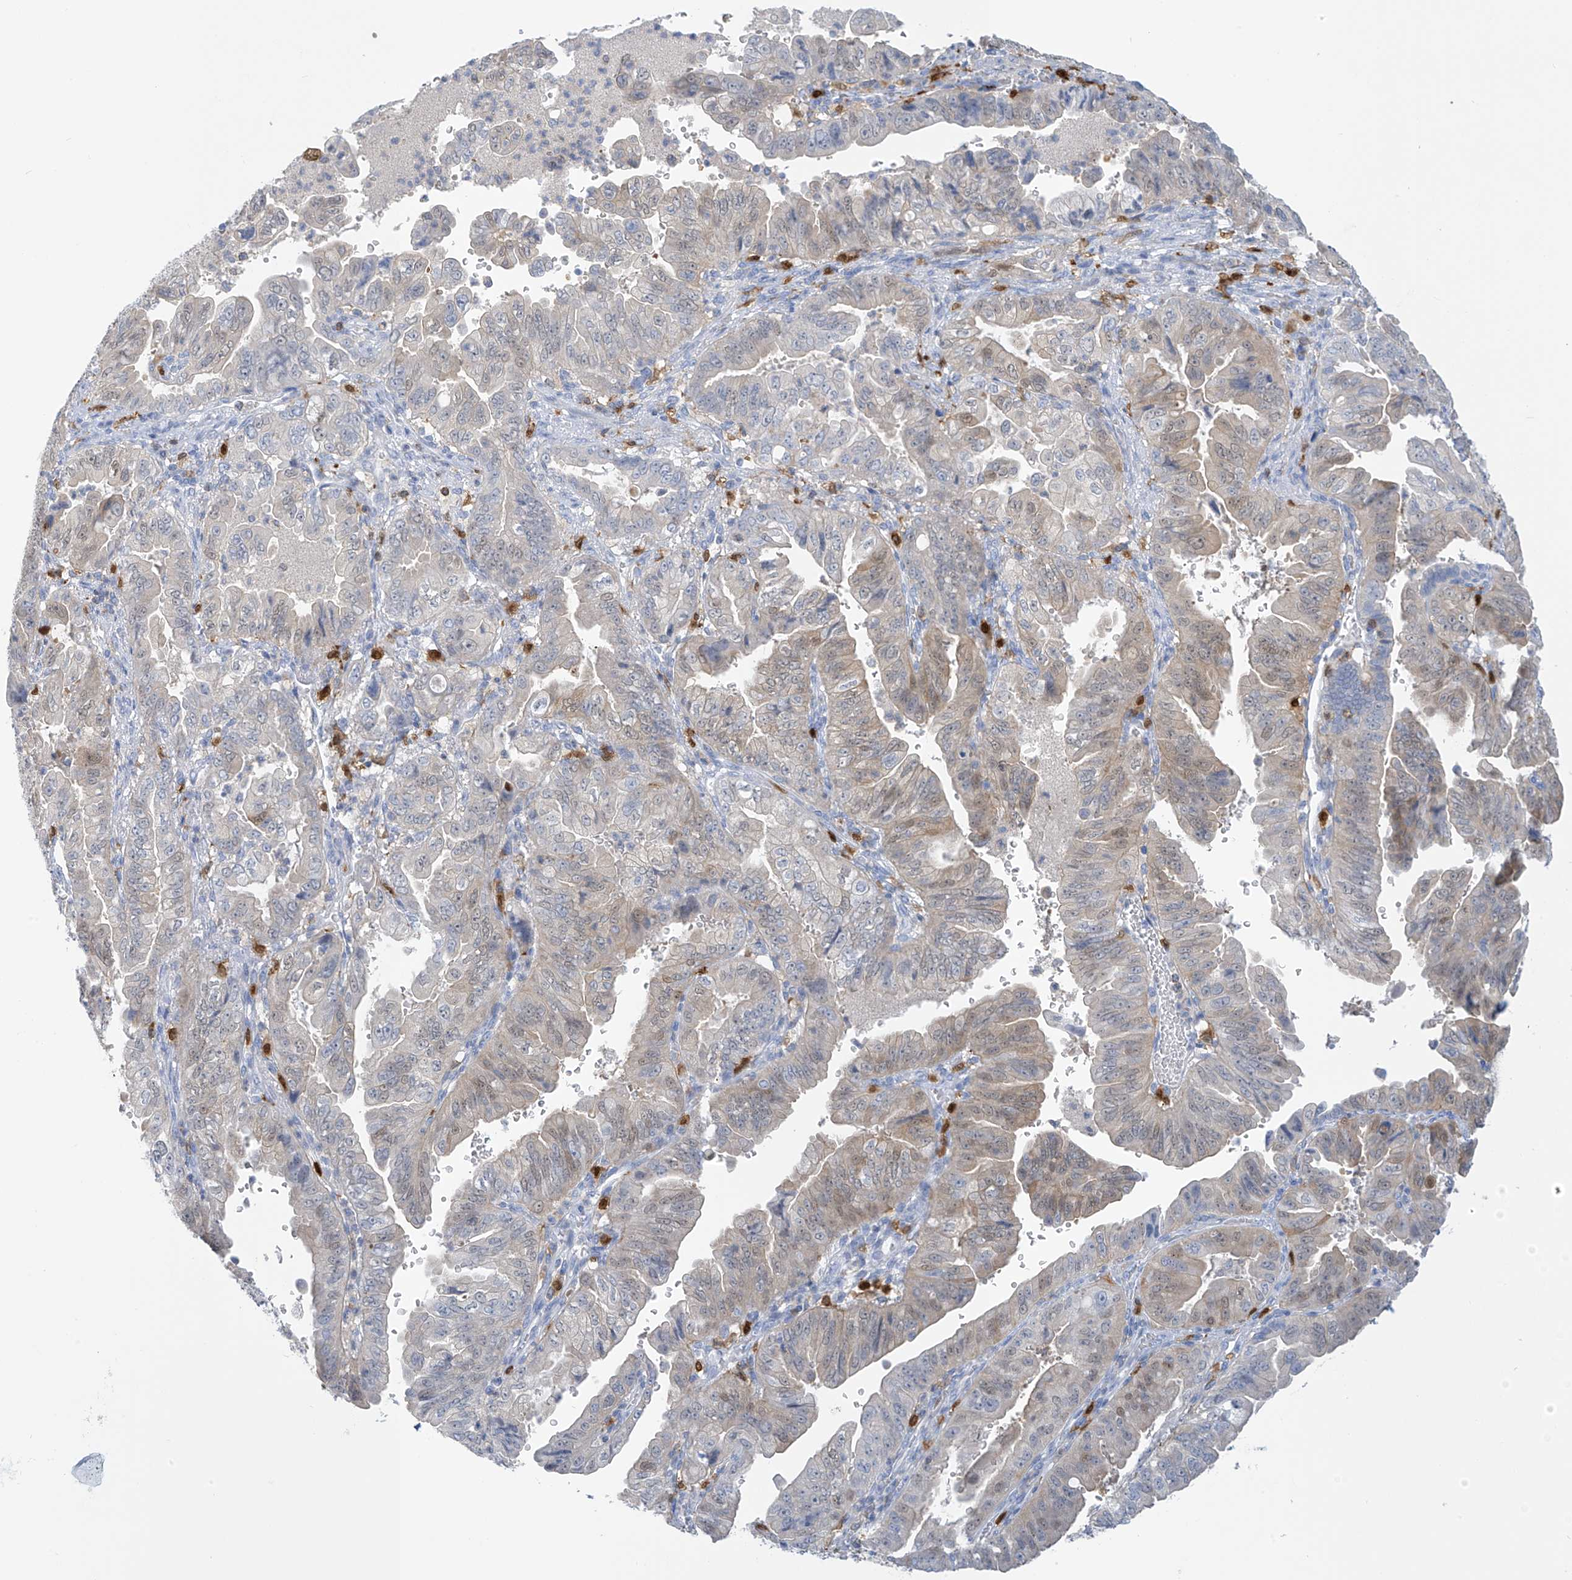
{"staining": {"intensity": "weak", "quantity": "<25%", "location": "cytoplasmic/membranous"}, "tissue": "pancreatic cancer", "cell_type": "Tumor cells", "image_type": "cancer", "snomed": [{"axis": "morphology", "description": "Adenocarcinoma, NOS"}, {"axis": "topography", "description": "Pancreas"}], "caption": "Pancreatic adenocarcinoma was stained to show a protein in brown. There is no significant expression in tumor cells. (DAB (3,3'-diaminobenzidine) immunohistochemistry visualized using brightfield microscopy, high magnification).", "gene": "TRMT2B", "patient": {"sex": "male", "age": 70}}